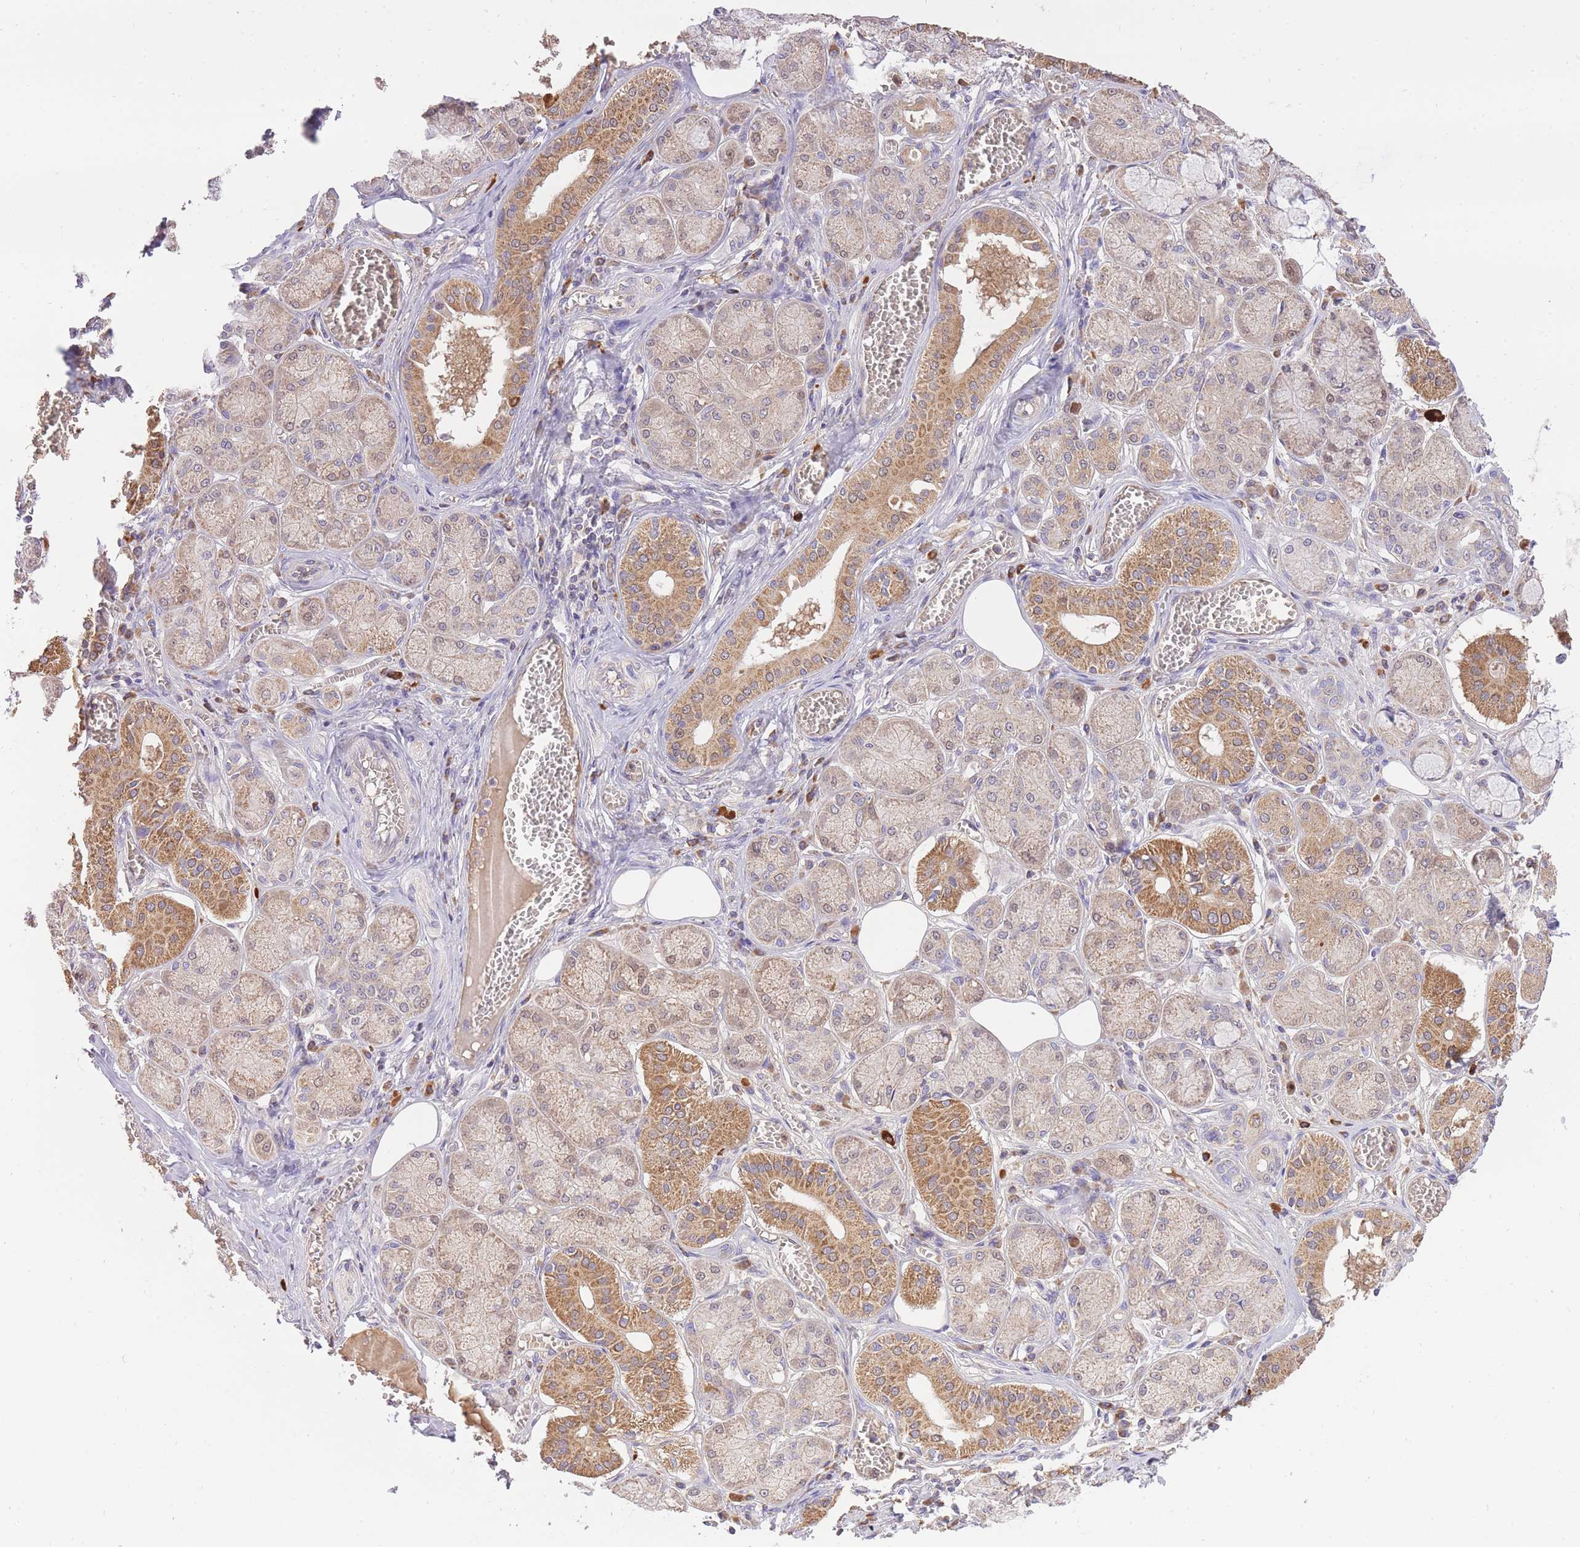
{"staining": {"intensity": "moderate", "quantity": "25%-75%", "location": "cytoplasmic/membranous"}, "tissue": "salivary gland", "cell_type": "Glandular cells", "image_type": "normal", "snomed": [{"axis": "morphology", "description": "Normal tissue, NOS"}, {"axis": "topography", "description": "Salivary gland"}], "caption": "A histopathology image showing moderate cytoplasmic/membranous staining in about 25%-75% of glandular cells in normal salivary gland, as visualized by brown immunohistochemical staining.", "gene": "PREP", "patient": {"sex": "male", "age": 74}}